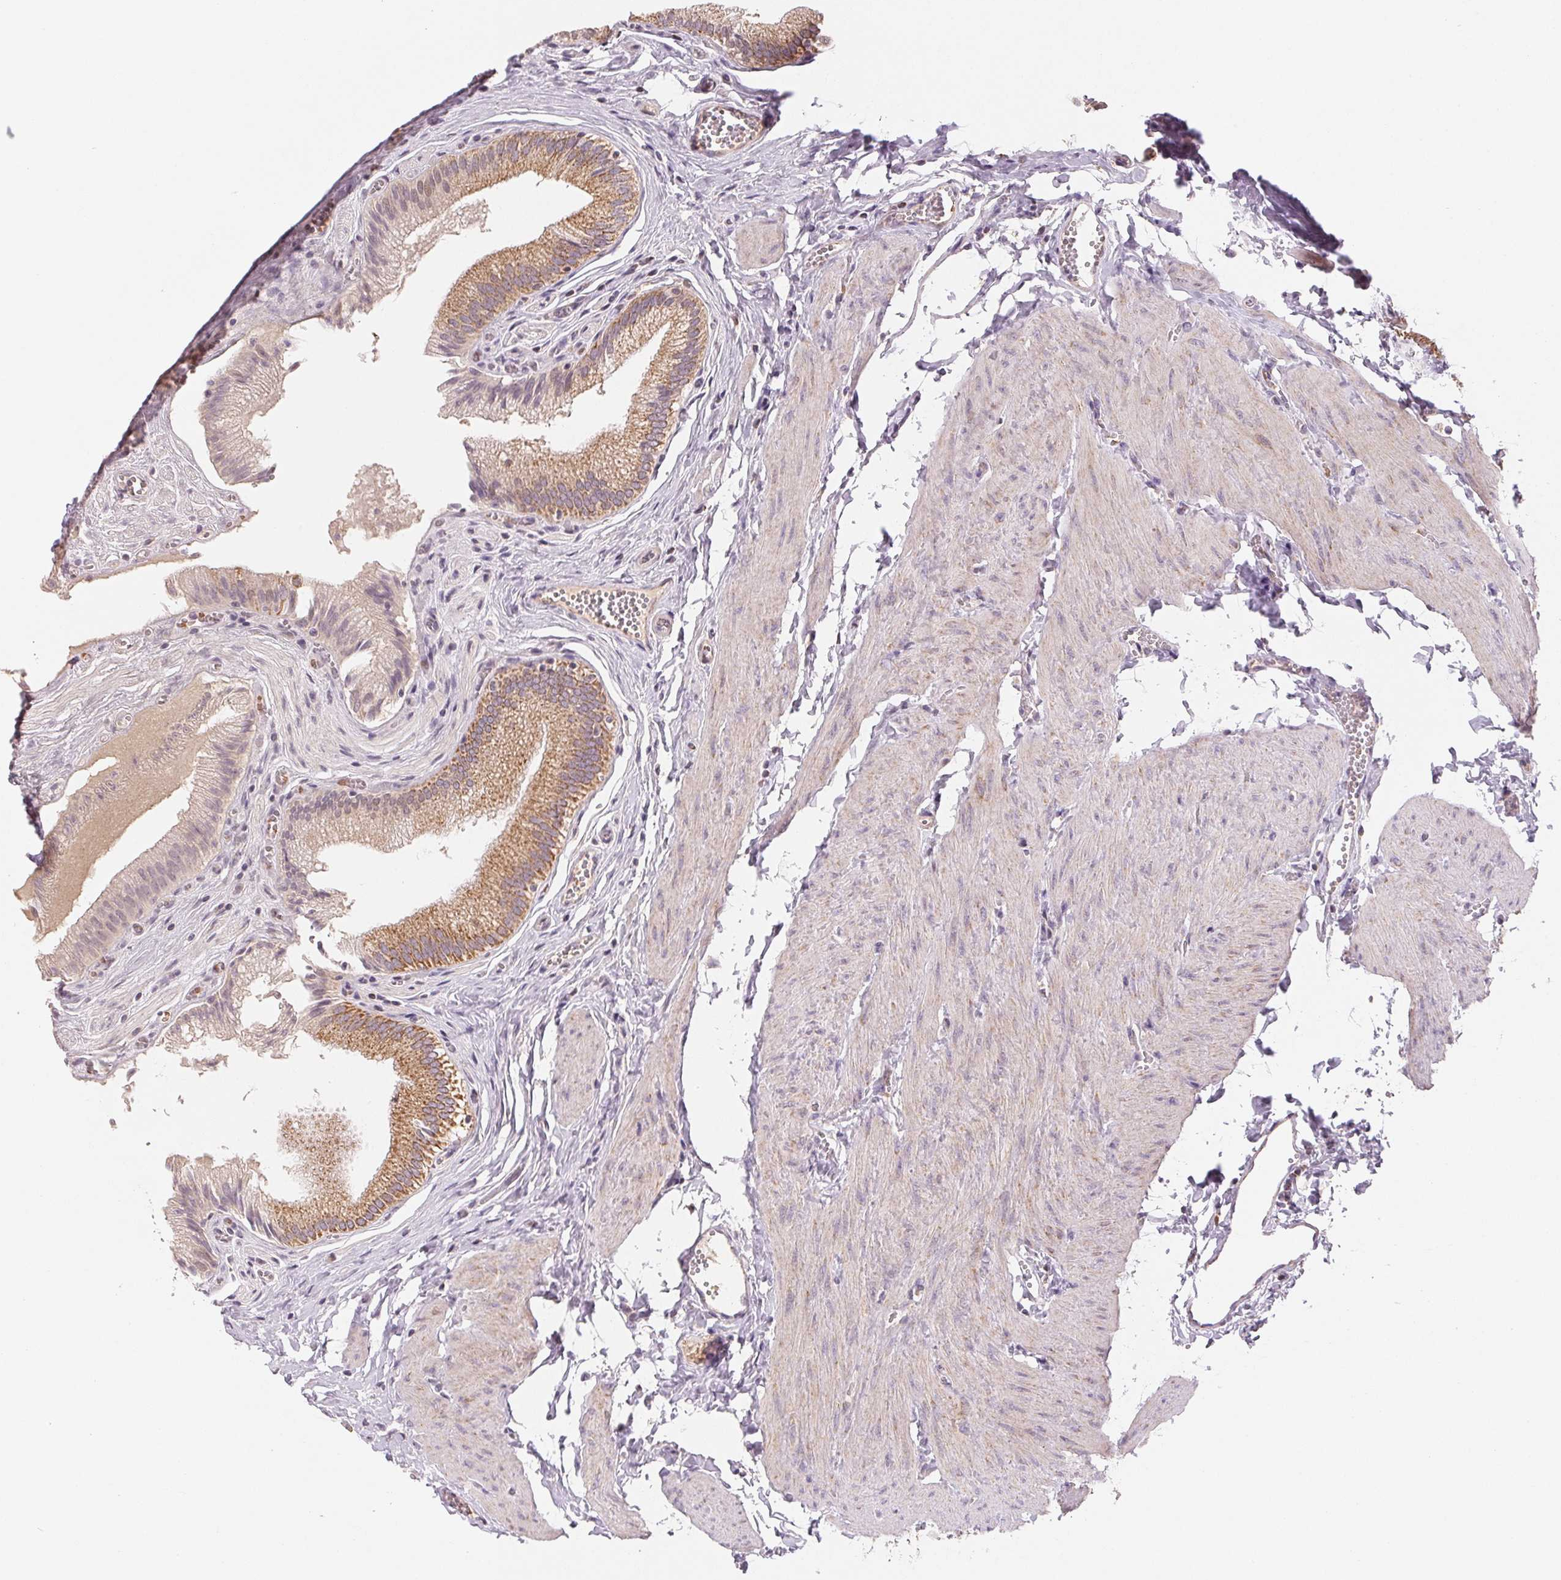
{"staining": {"intensity": "moderate", "quantity": ">75%", "location": "cytoplasmic/membranous"}, "tissue": "gallbladder", "cell_type": "Glandular cells", "image_type": "normal", "snomed": [{"axis": "morphology", "description": "Normal tissue, NOS"}, {"axis": "topography", "description": "Gallbladder"}, {"axis": "topography", "description": "Peripheral nerve tissue"}], "caption": "Protein expression analysis of unremarkable human gallbladder reveals moderate cytoplasmic/membranous staining in about >75% of glandular cells. Ihc stains the protein of interest in brown and the nuclei are stained blue.", "gene": "HINT2", "patient": {"sex": "male", "age": 17}}